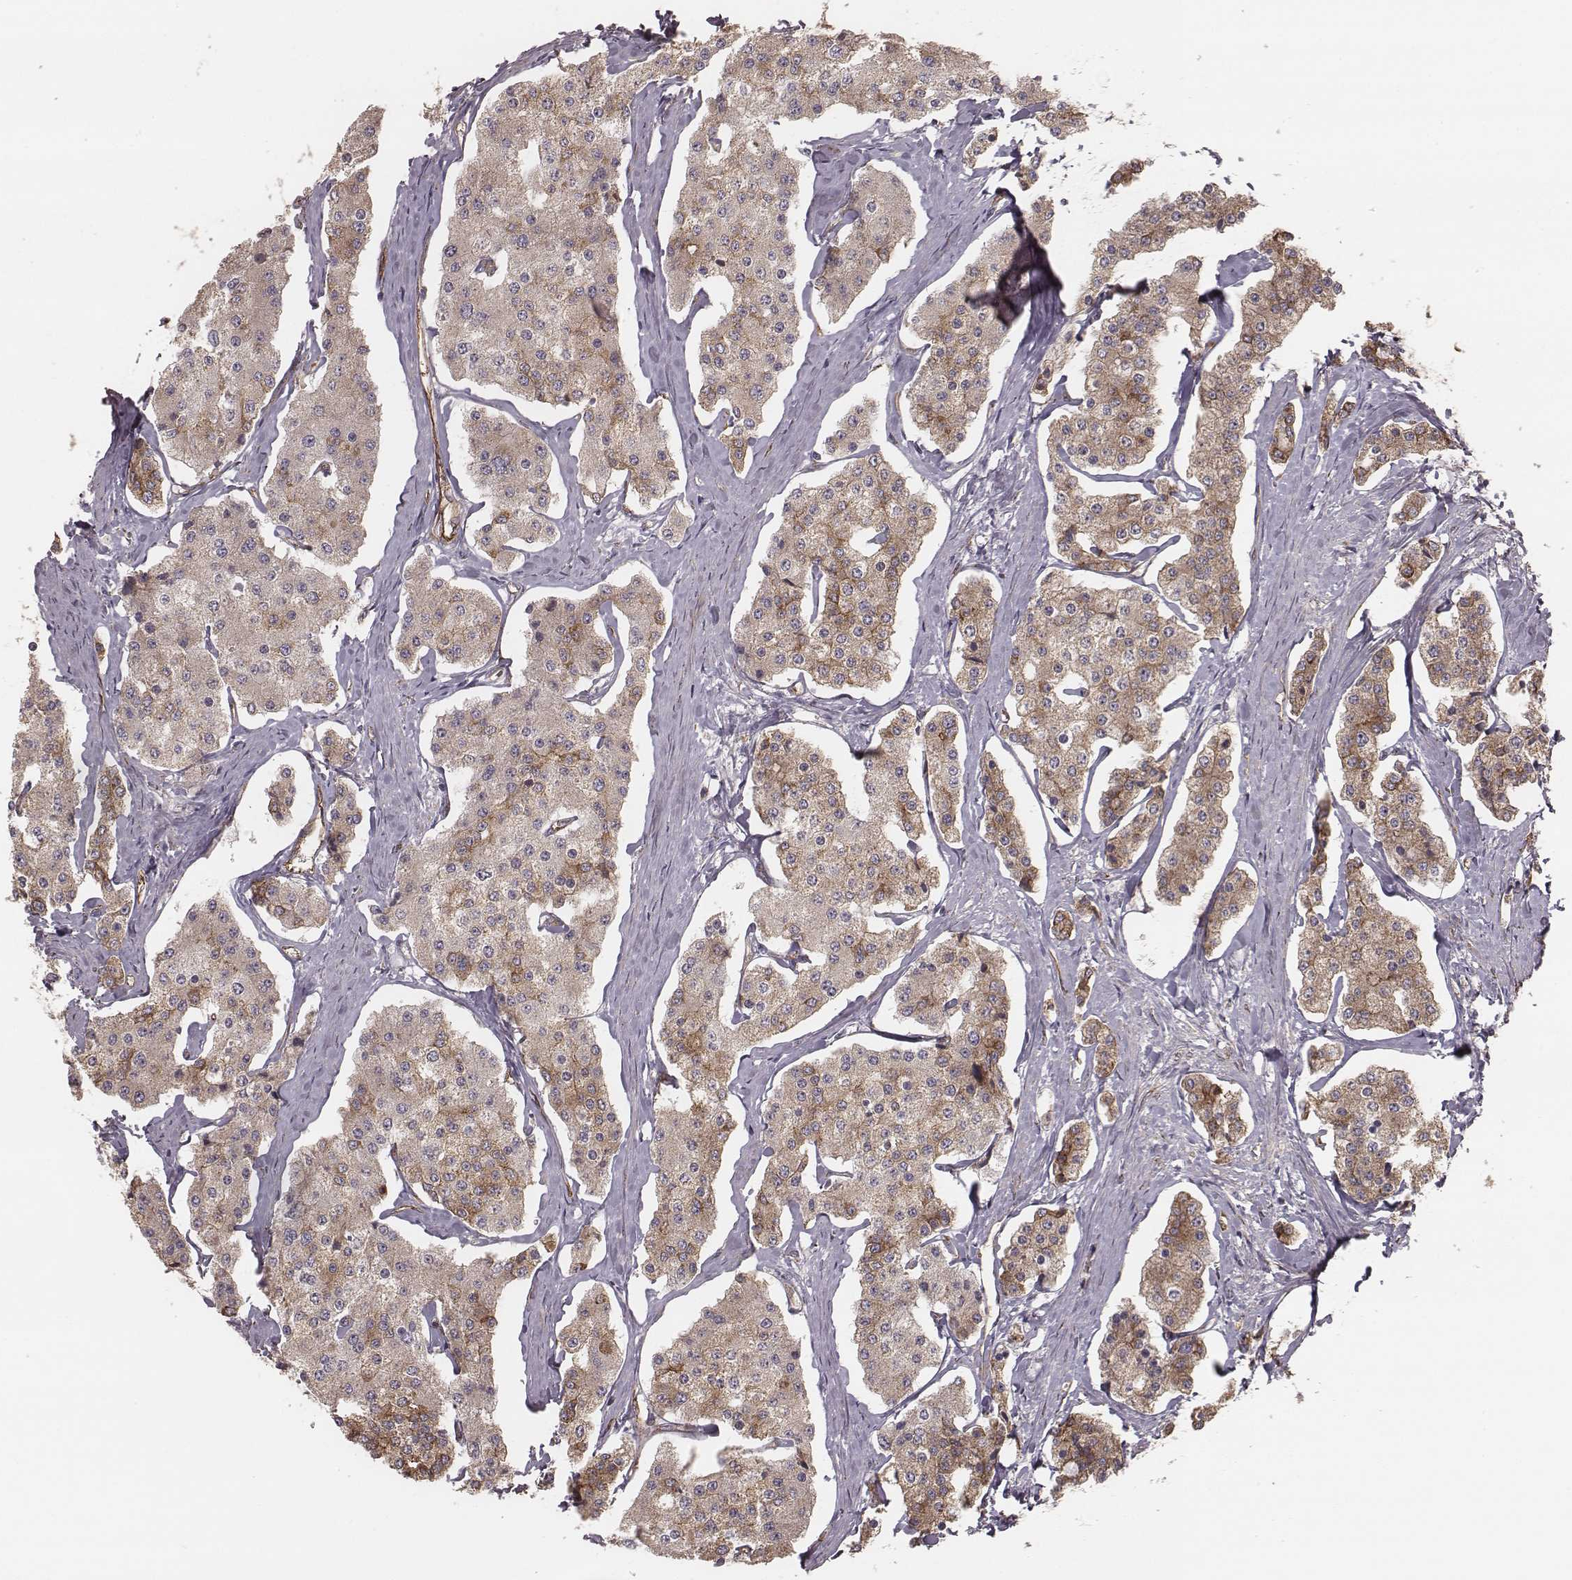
{"staining": {"intensity": "moderate", "quantity": ">75%", "location": "cytoplasmic/membranous"}, "tissue": "carcinoid", "cell_type": "Tumor cells", "image_type": "cancer", "snomed": [{"axis": "morphology", "description": "Carcinoid, malignant, NOS"}, {"axis": "topography", "description": "Small intestine"}], "caption": "Tumor cells display medium levels of moderate cytoplasmic/membranous positivity in about >75% of cells in human carcinoid. Immunohistochemistry (ihc) stains the protein in brown and the nuclei are stained blue.", "gene": "PALMD", "patient": {"sex": "female", "age": 65}}